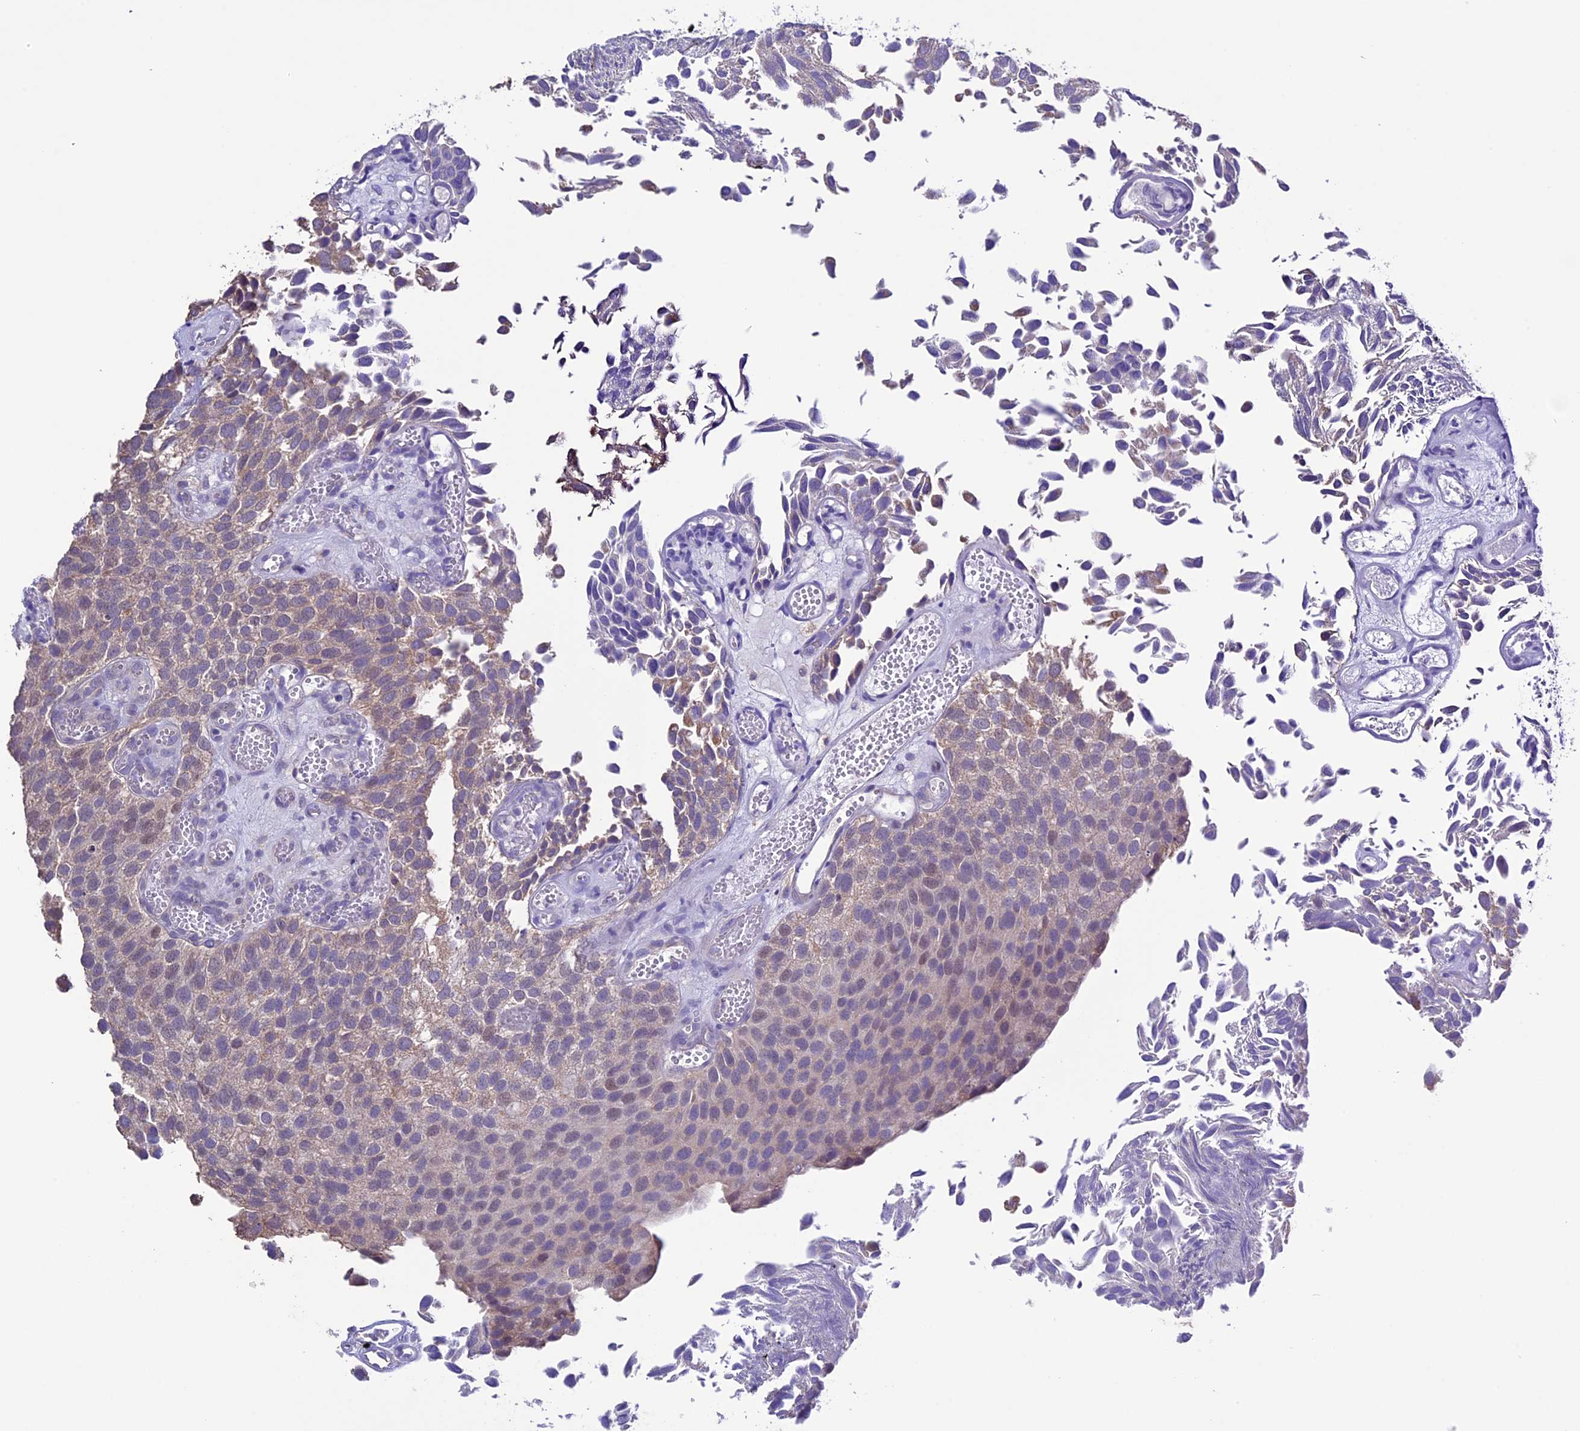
{"staining": {"intensity": "weak", "quantity": "<25%", "location": "cytoplasmic/membranous,nuclear"}, "tissue": "urothelial cancer", "cell_type": "Tumor cells", "image_type": "cancer", "snomed": [{"axis": "morphology", "description": "Urothelial carcinoma, Low grade"}, {"axis": "topography", "description": "Urinary bladder"}], "caption": "Tumor cells show no significant protein positivity in urothelial cancer.", "gene": "DIS3L", "patient": {"sex": "male", "age": 89}}